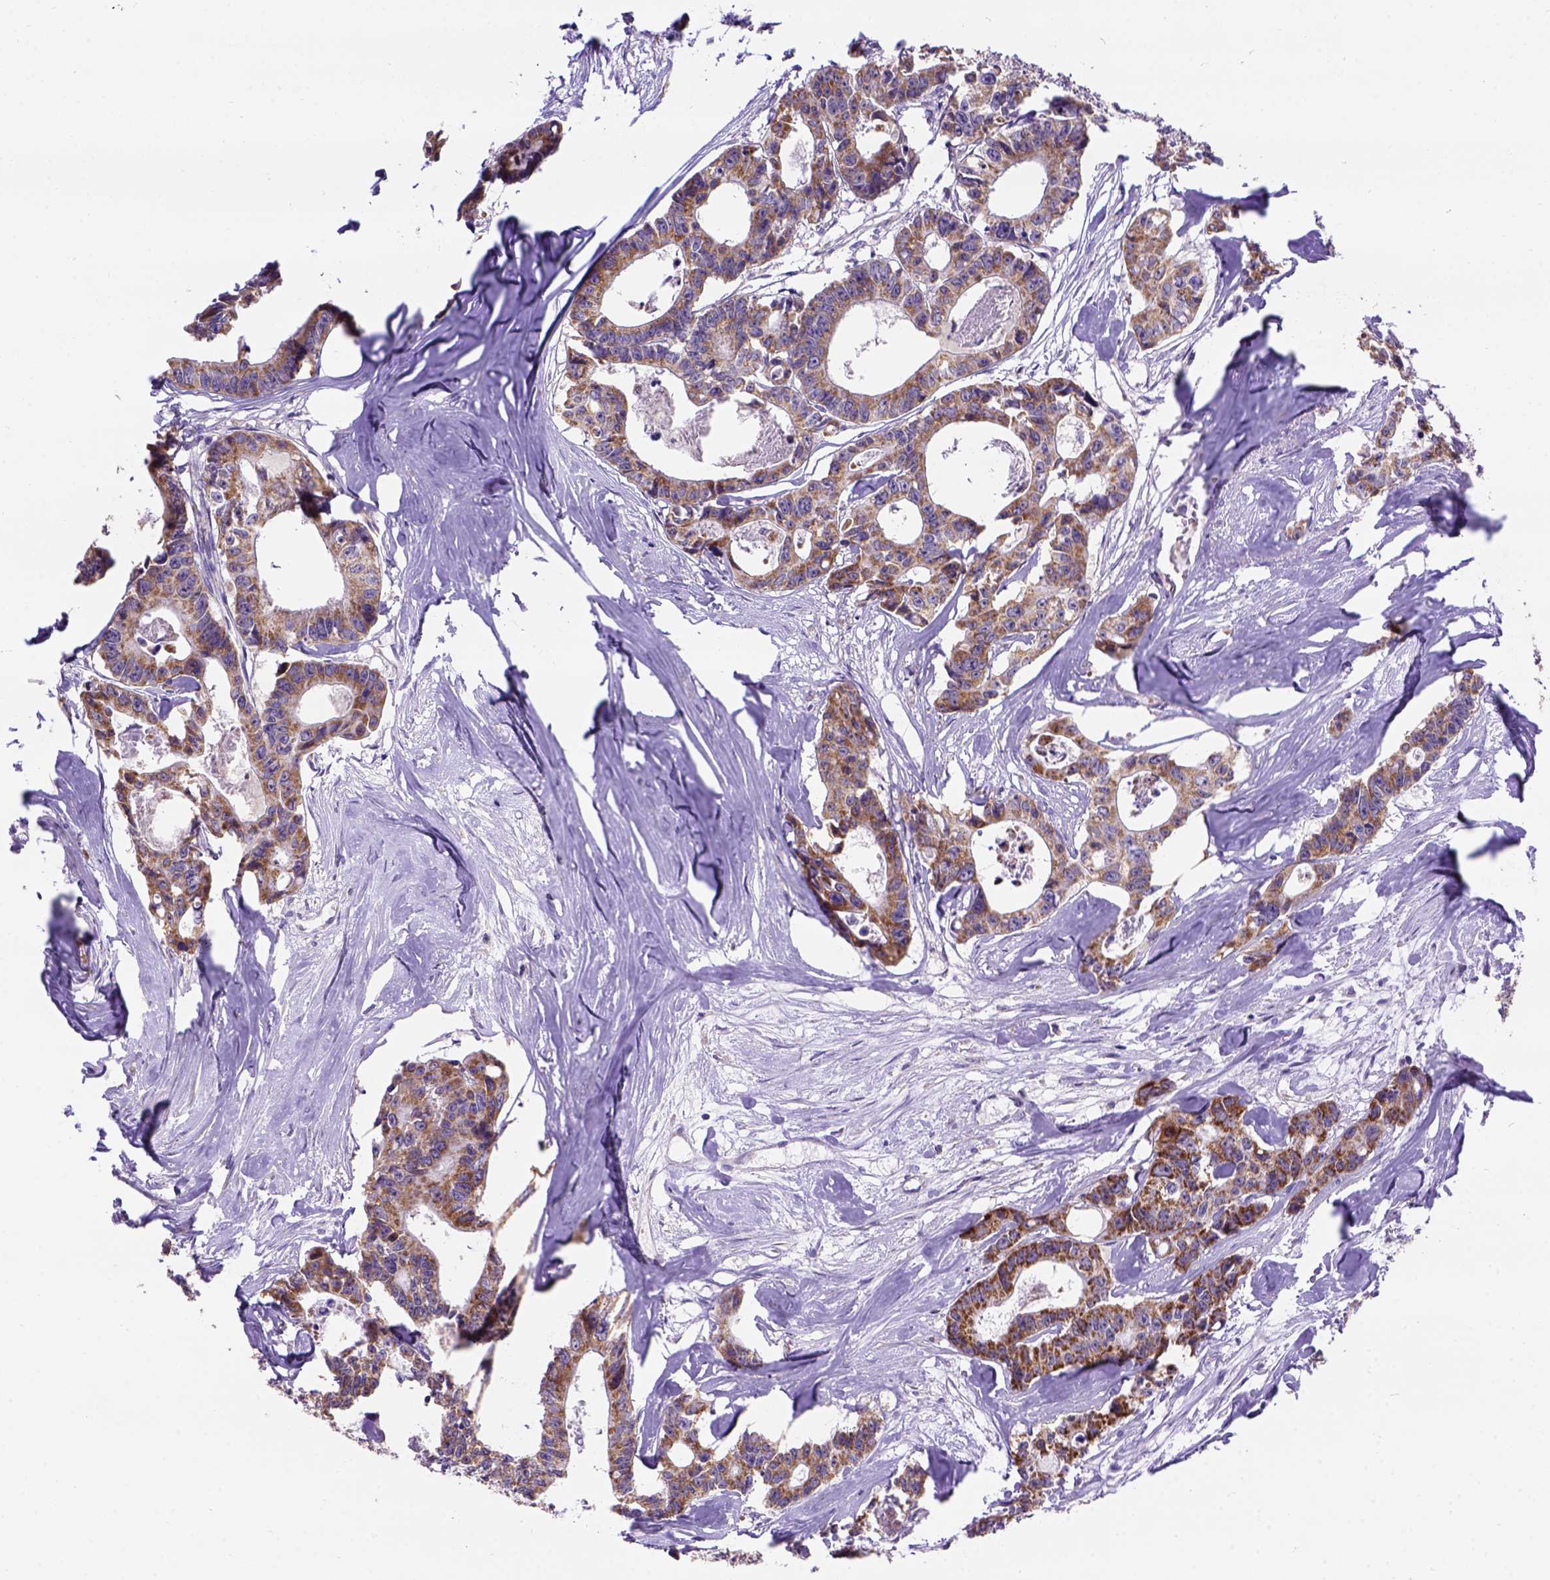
{"staining": {"intensity": "moderate", "quantity": ">75%", "location": "cytoplasmic/membranous"}, "tissue": "colorectal cancer", "cell_type": "Tumor cells", "image_type": "cancer", "snomed": [{"axis": "morphology", "description": "Adenocarcinoma, NOS"}, {"axis": "topography", "description": "Rectum"}], "caption": "IHC of human colorectal cancer (adenocarcinoma) exhibits medium levels of moderate cytoplasmic/membranous staining in approximately >75% of tumor cells. The staining is performed using DAB brown chromogen to label protein expression. The nuclei are counter-stained blue using hematoxylin.", "gene": "L2HGDH", "patient": {"sex": "male", "age": 57}}